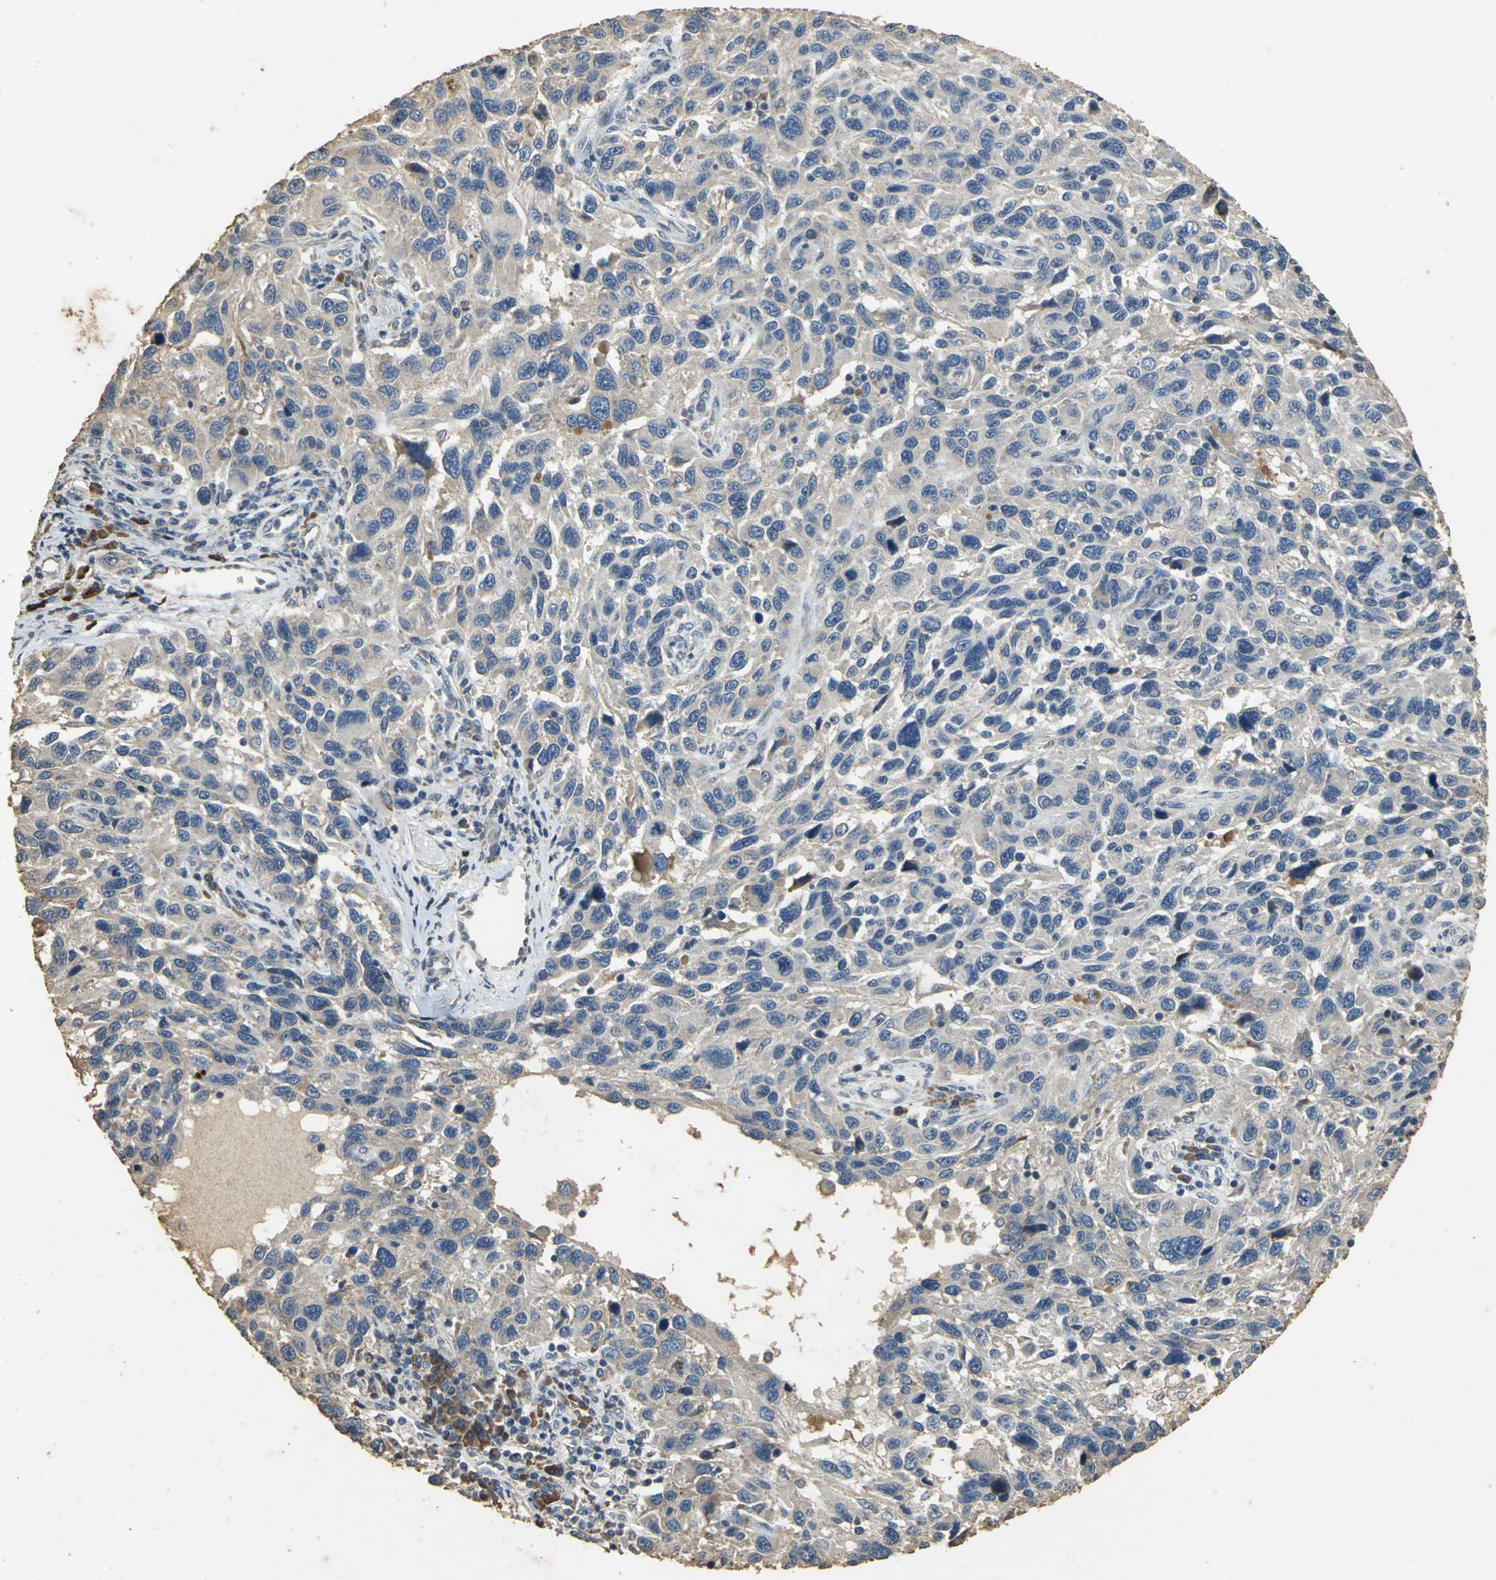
{"staining": {"intensity": "weak", "quantity": ">75%", "location": "cytoplasmic/membranous"}, "tissue": "melanoma", "cell_type": "Tumor cells", "image_type": "cancer", "snomed": [{"axis": "morphology", "description": "Malignant melanoma, NOS"}, {"axis": "topography", "description": "Skin"}], "caption": "Malignant melanoma tissue exhibits weak cytoplasmic/membranous positivity in approximately >75% of tumor cells", "gene": "ACSL4", "patient": {"sex": "male", "age": 53}}